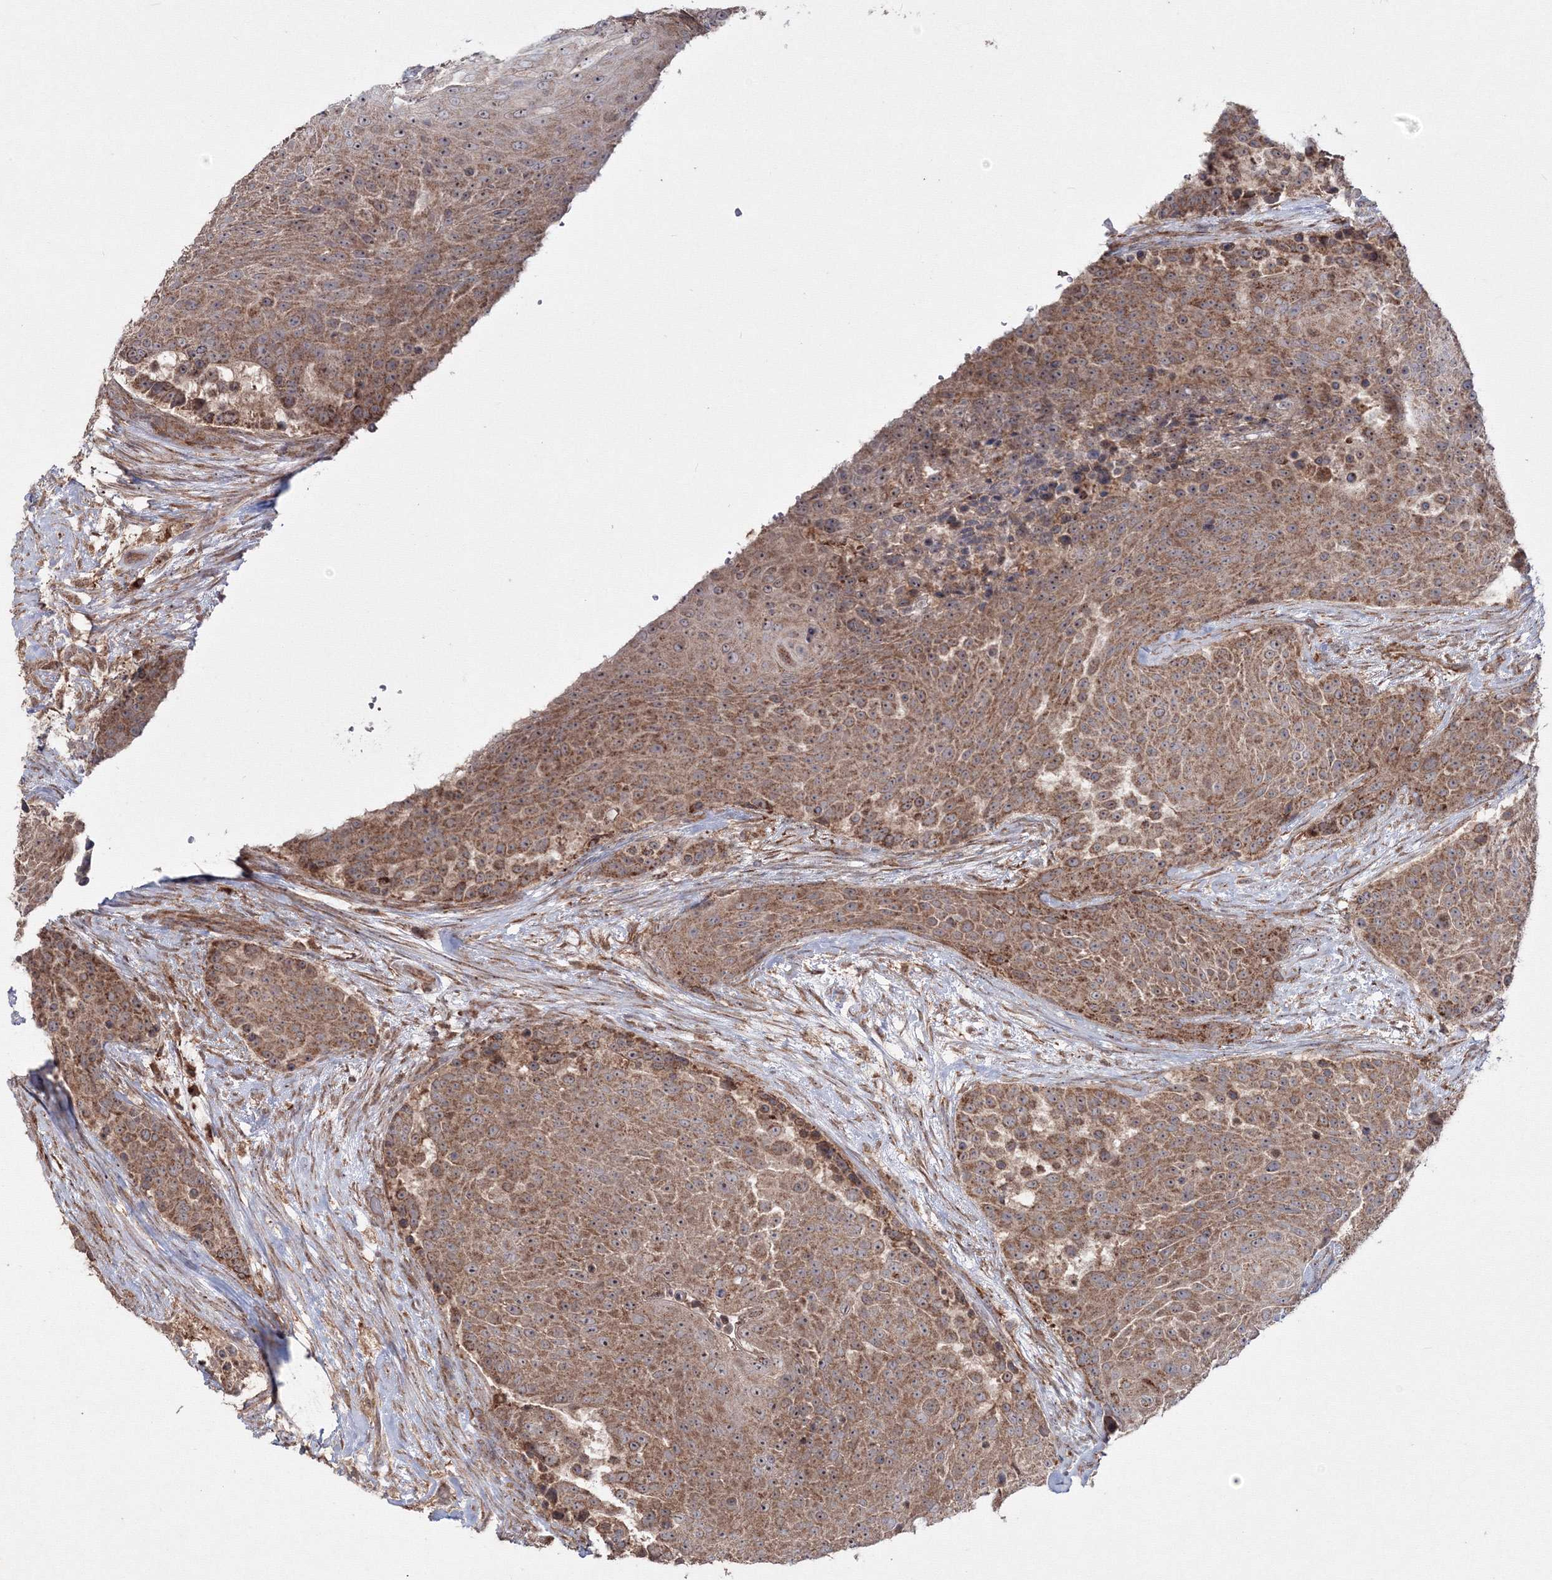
{"staining": {"intensity": "moderate", "quantity": ">75%", "location": "cytoplasmic/membranous"}, "tissue": "urothelial cancer", "cell_type": "Tumor cells", "image_type": "cancer", "snomed": [{"axis": "morphology", "description": "Urothelial carcinoma, High grade"}, {"axis": "topography", "description": "Urinary bladder"}], "caption": "This image reveals immunohistochemistry (IHC) staining of urothelial cancer, with medium moderate cytoplasmic/membranous positivity in about >75% of tumor cells.", "gene": "PEX13", "patient": {"sex": "female", "age": 63}}